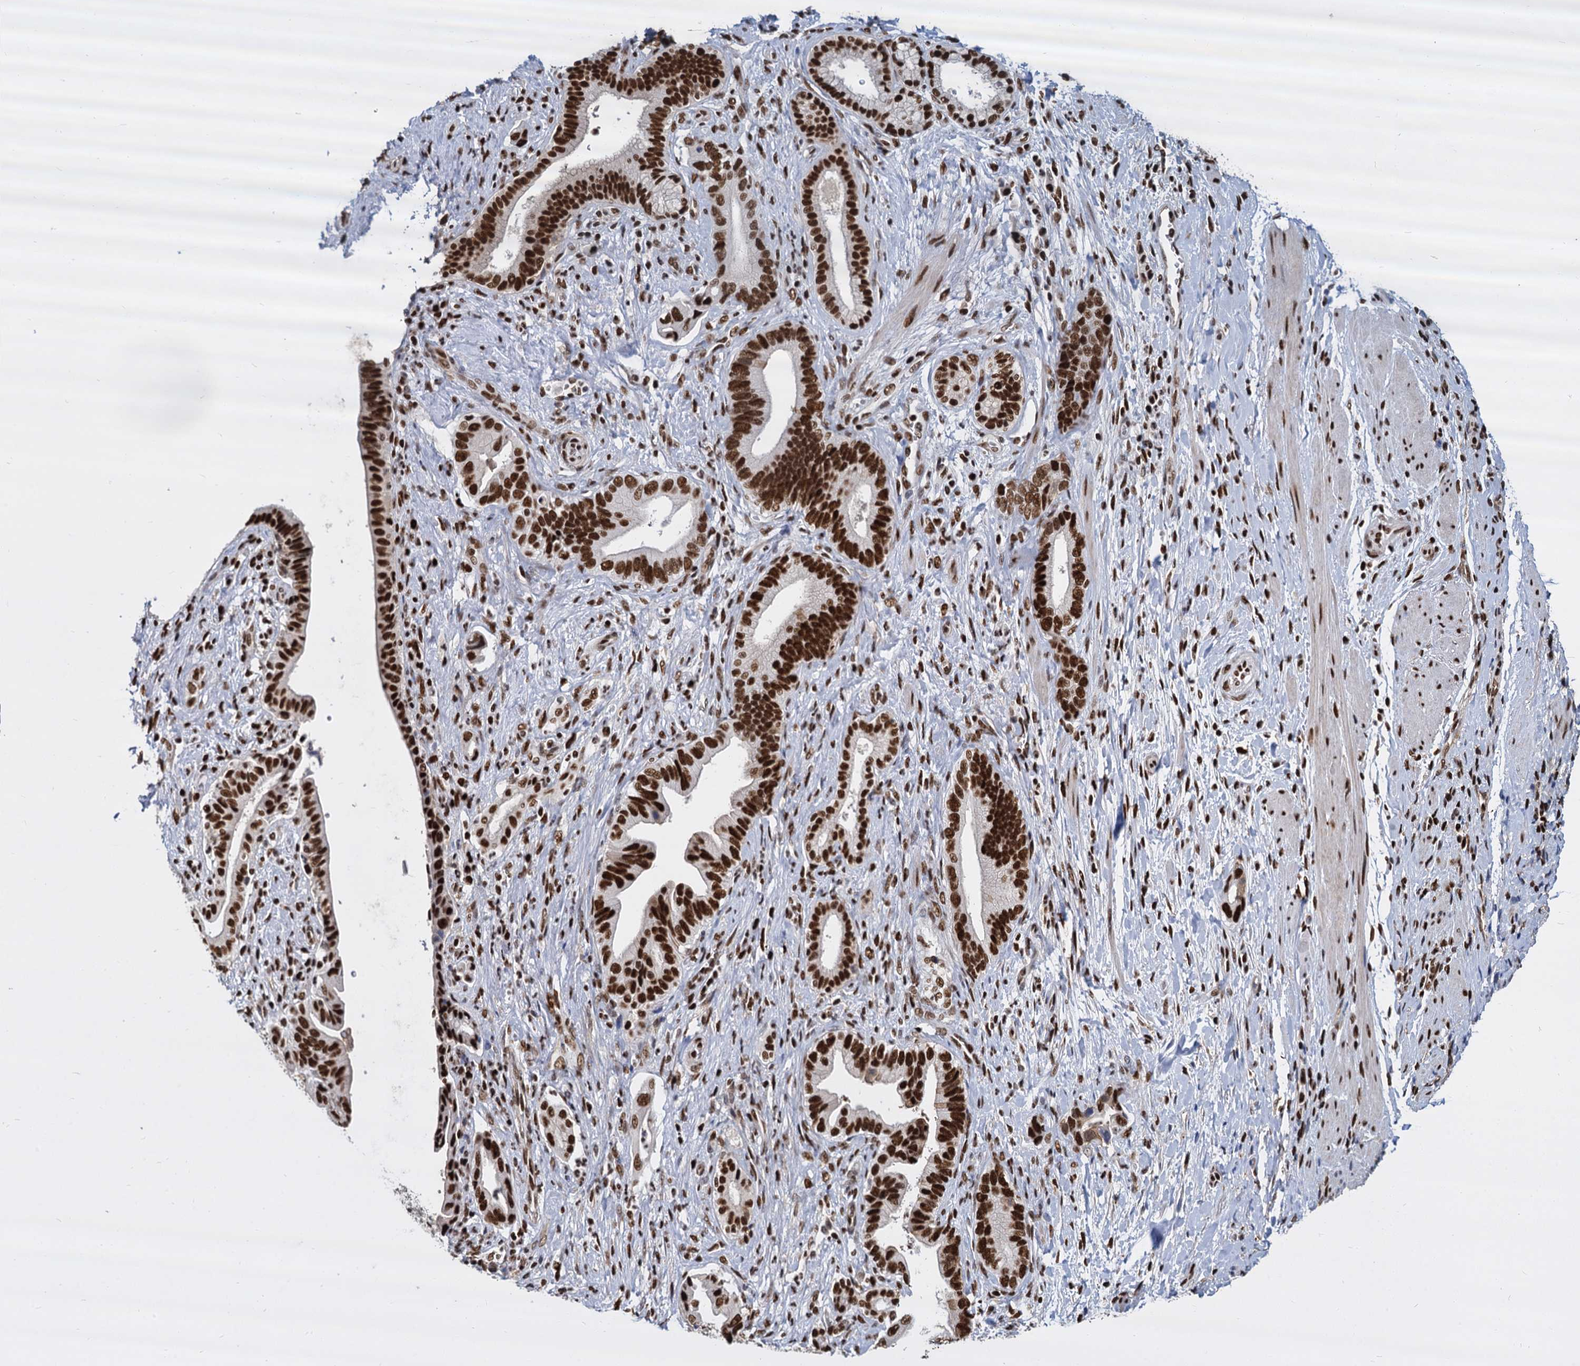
{"staining": {"intensity": "strong", "quantity": ">75%", "location": "nuclear"}, "tissue": "pancreatic cancer", "cell_type": "Tumor cells", "image_type": "cancer", "snomed": [{"axis": "morphology", "description": "Adenocarcinoma, NOS"}, {"axis": "topography", "description": "Pancreas"}], "caption": "DAB immunohistochemical staining of adenocarcinoma (pancreatic) exhibits strong nuclear protein expression in about >75% of tumor cells.", "gene": "DCPS", "patient": {"sex": "female", "age": 55}}